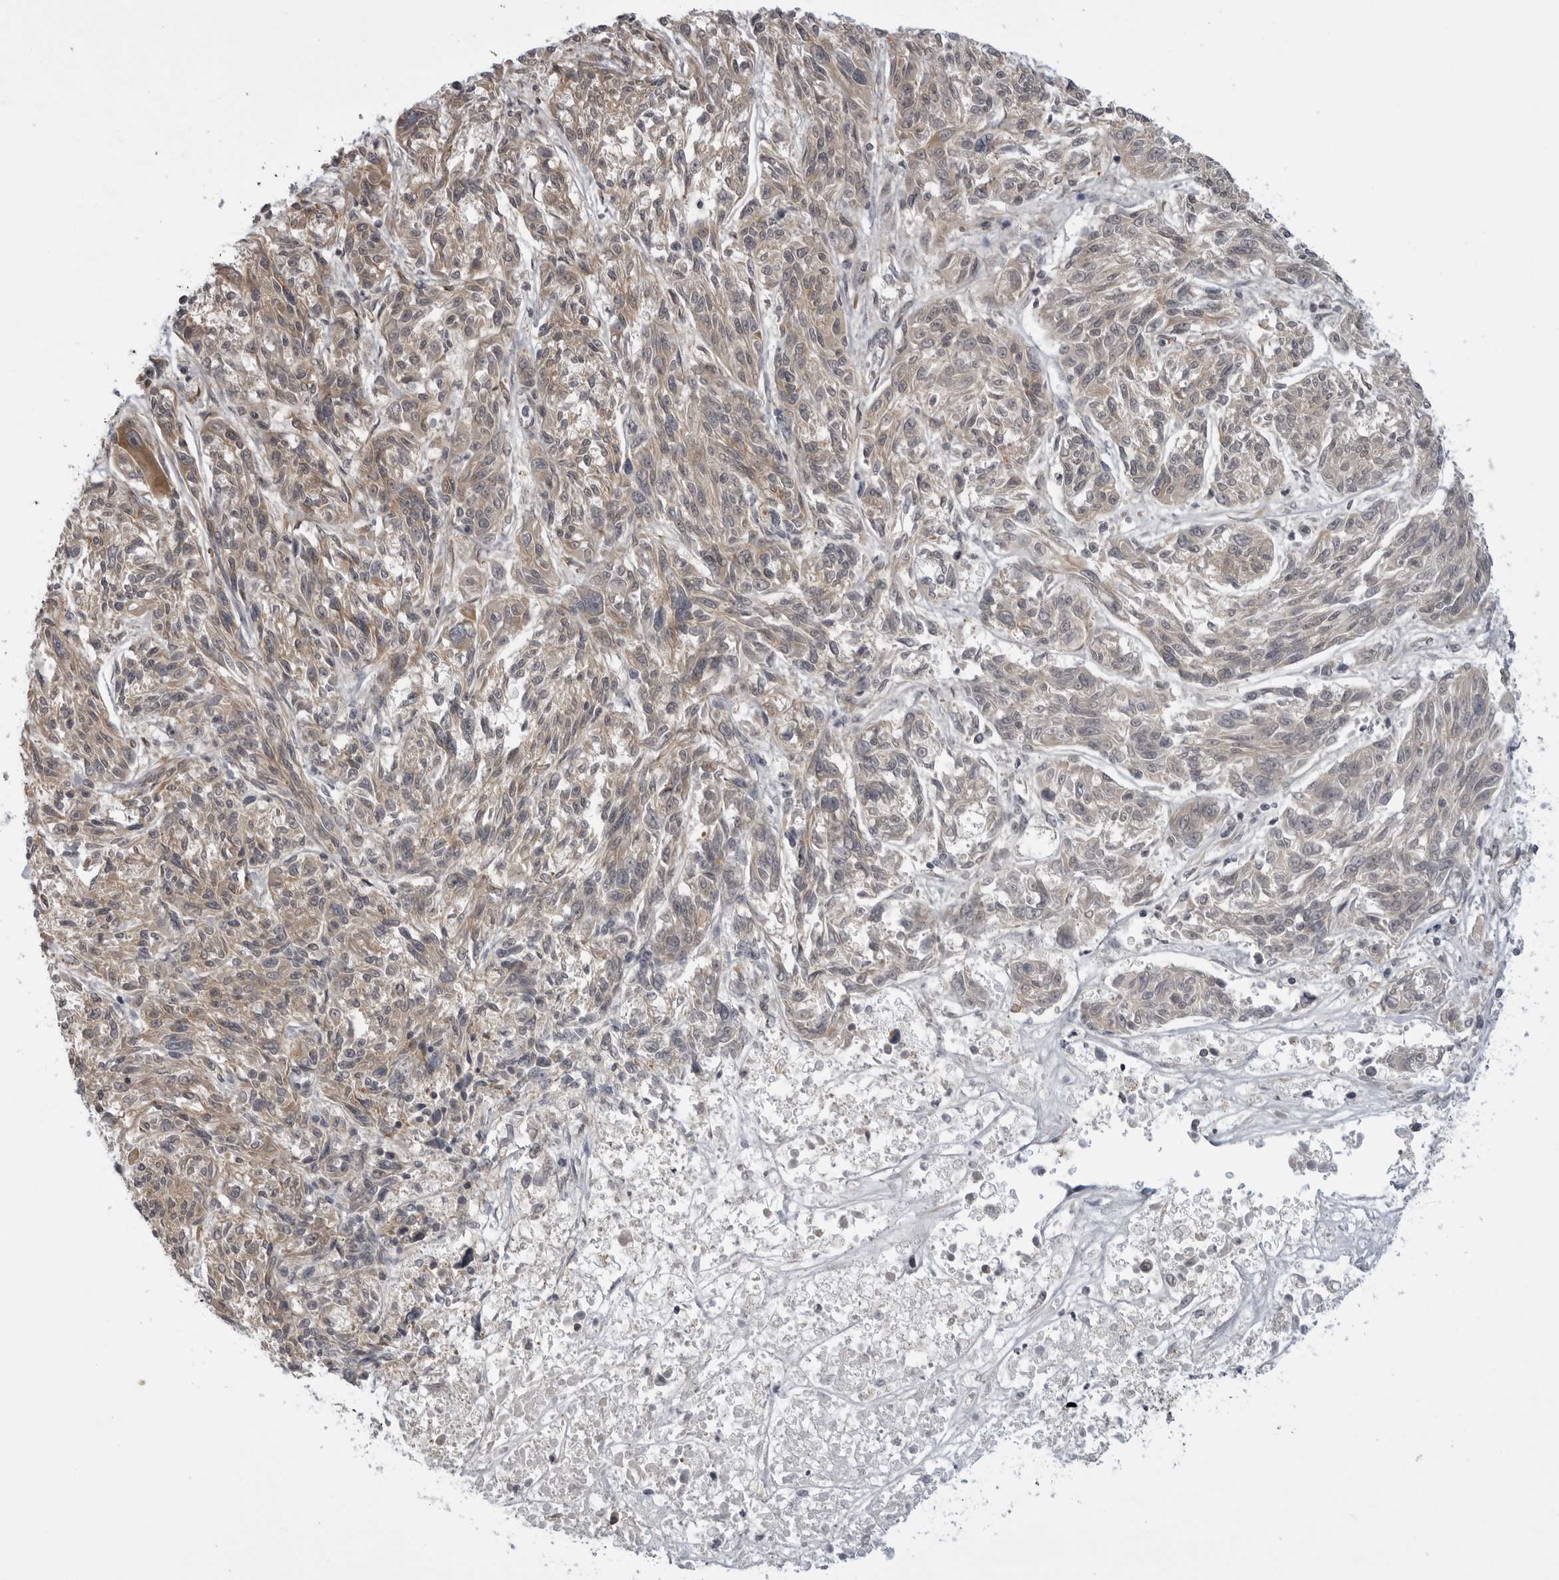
{"staining": {"intensity": "negative", "quantity": "none", "location": "none"}, "tissue": "melanoma", "cell_type": "Tumor cells", "image_type": "cancer", "snomed": [{"axis": "morphology", "description": "Malignant melanoma, NOS"}, {"axis": "topography", "description": "Skin"}], "caption": "Human melanoma stained for a protein using immunohistochemistry (IHC) demonstrates no positivity in tumor cells.", "gene": "LRRC45", "patient": {"sex": "male", "age": 53}}